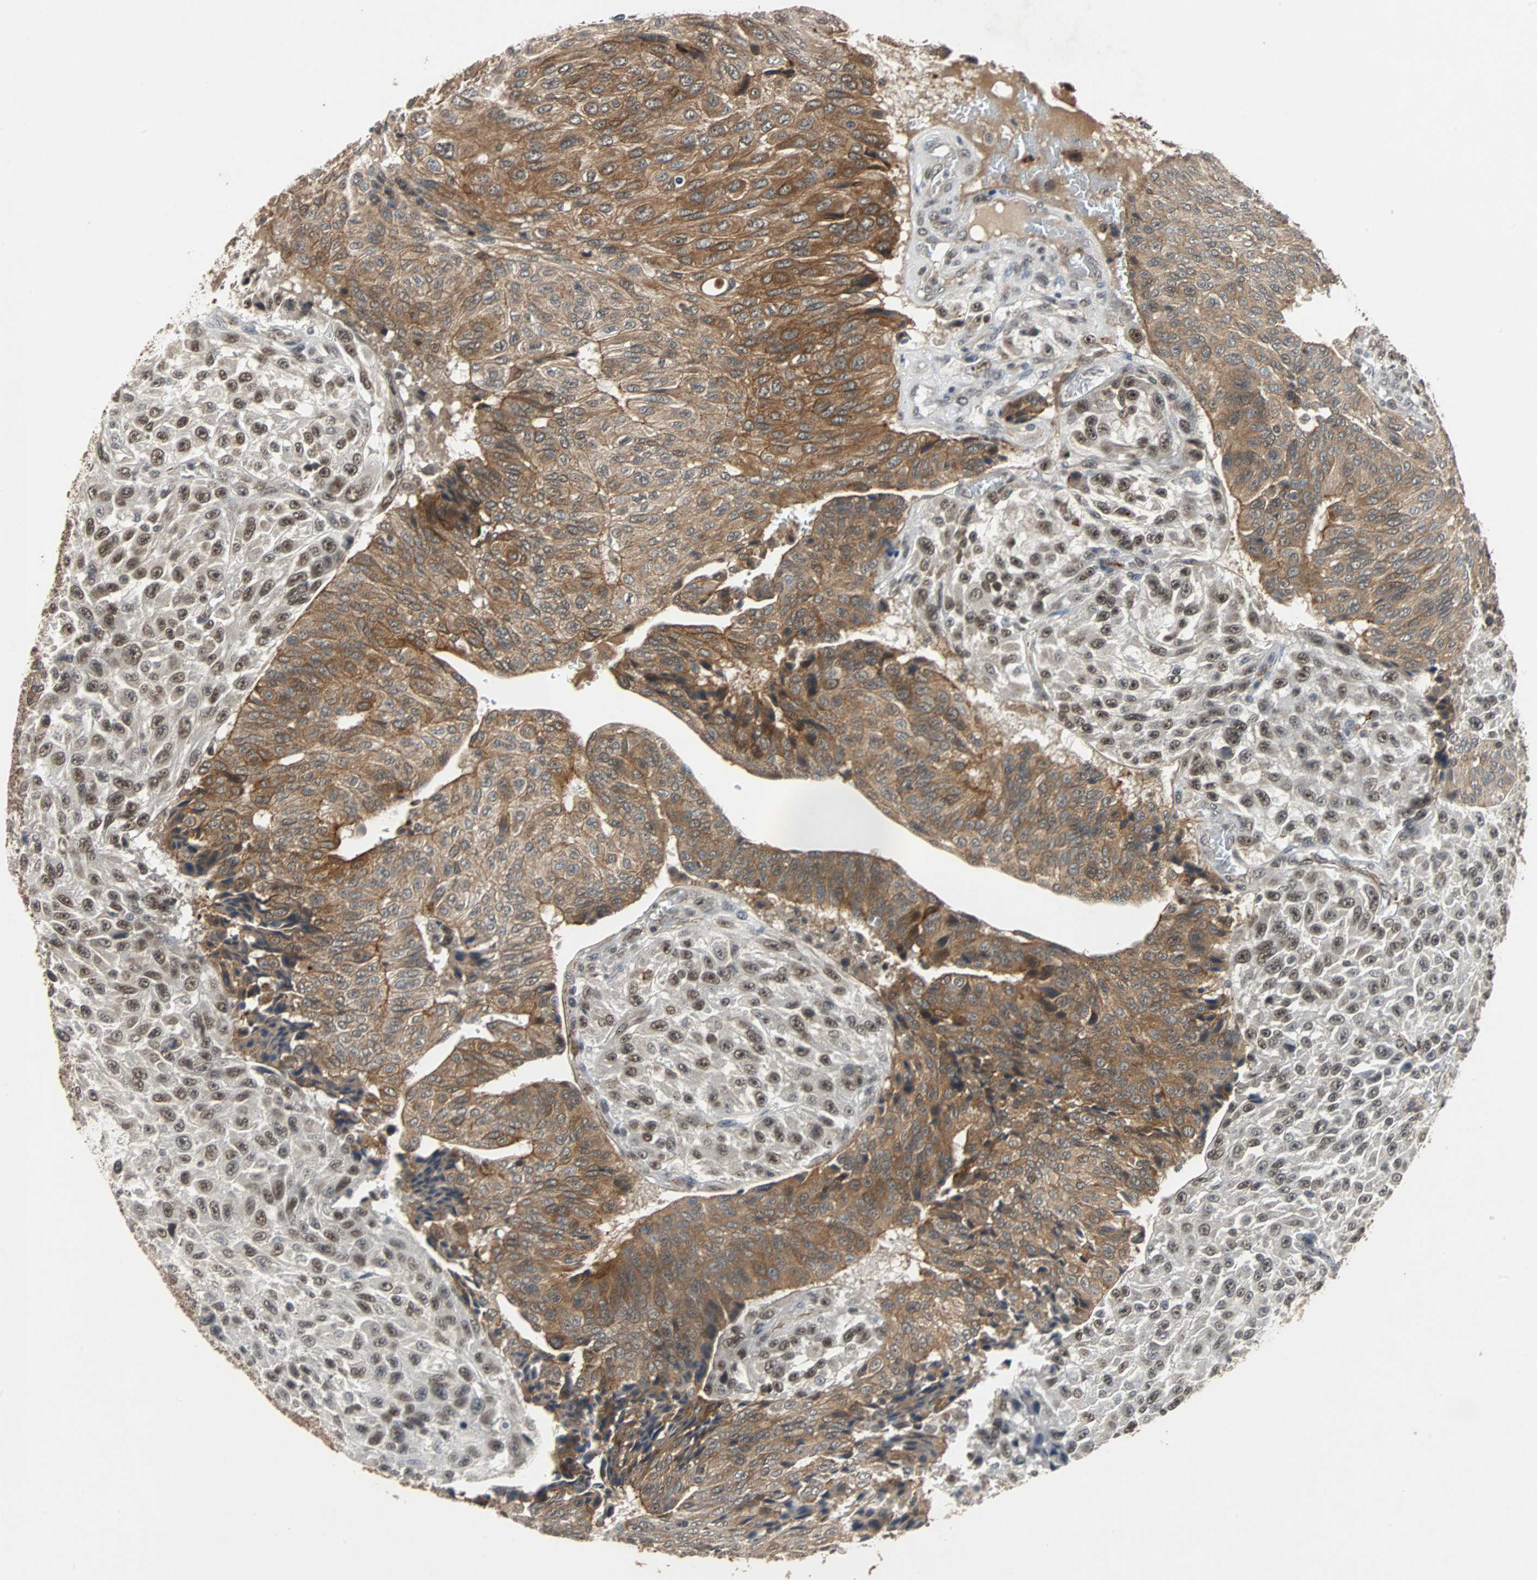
{"staining": {"intensity": "strong", "quantity": ">75%", "location": "cytoplasmic/membranous"}, "tissue": "urothelial cancer", "cell_type": "Tumor cells", "image_type": "cancer", "snomed": [{"axis": "morphology", "description": "Urothelial carcinoma, High grade"}, {"axis": "topography", "description": "Urinary bladder"}], "caption": "Immunohistochemical staining of human urothelial cancer reveals high levels of strong cytoplasmic/membranous positivity in about >75% of tumor cells.", "gene": "LSR", "patient": {"sex": "male", "age": 66}}